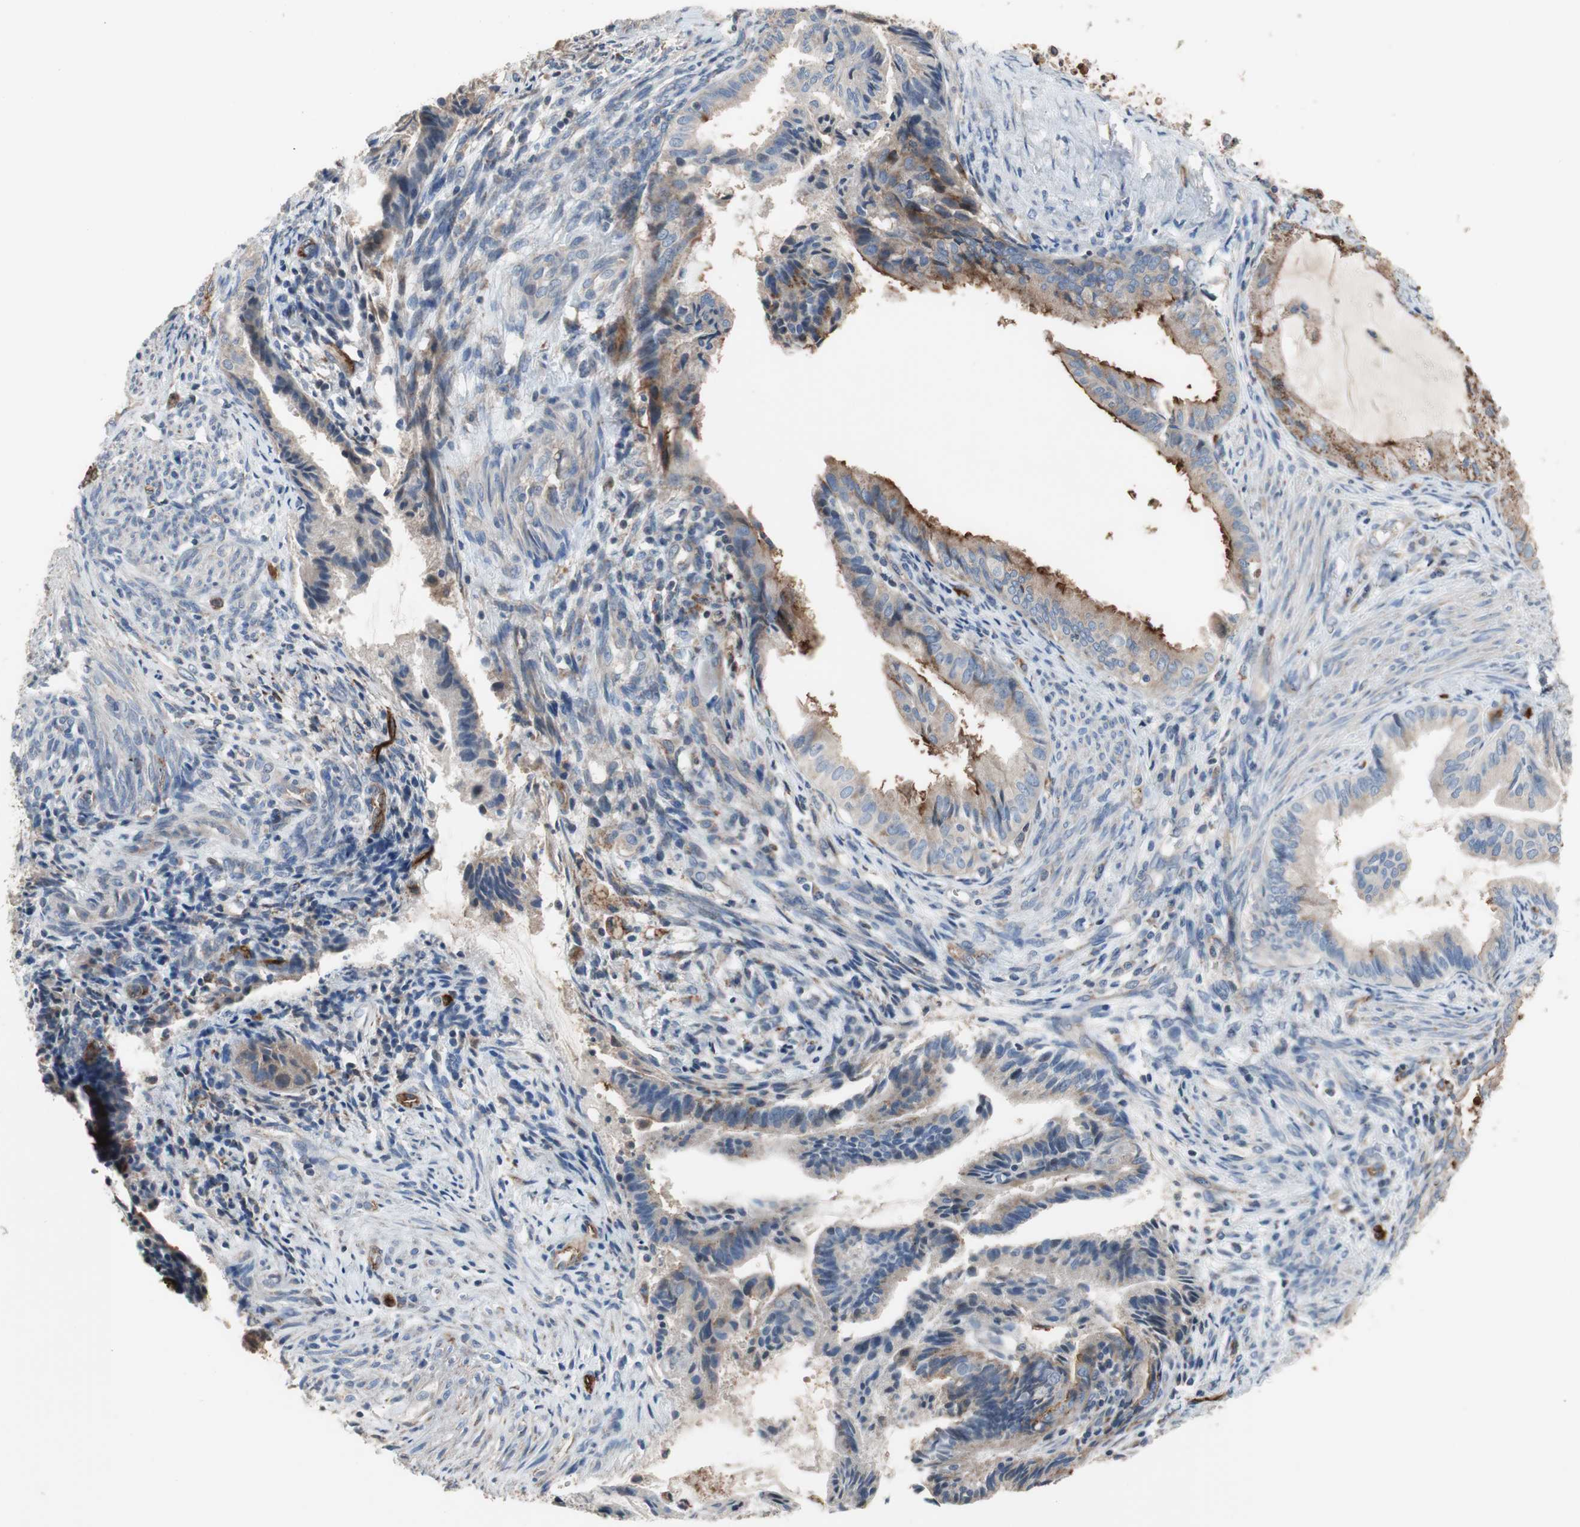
{"staining": {"intensity": "moderate", "quantity": "<25%", "location": "cytoplasmic/membranous"}, "tissue": "endometrial cancer", "cell_type": "Tumor cells", "image_type": "cancer", "snomed": [{"axis": "morphology", "description": "Adenocarcinoma, NOS"}, {"axis": "topography", "description": "Endometrium"}], "caption": "Moderate cytoplasmic/membranous protein staining is seen in approximately <25% of tumor cells in endometrial cancer (adenocarcinoma).", "gene": "ALPL", "patient": {"sex": "female", "age": 86}}